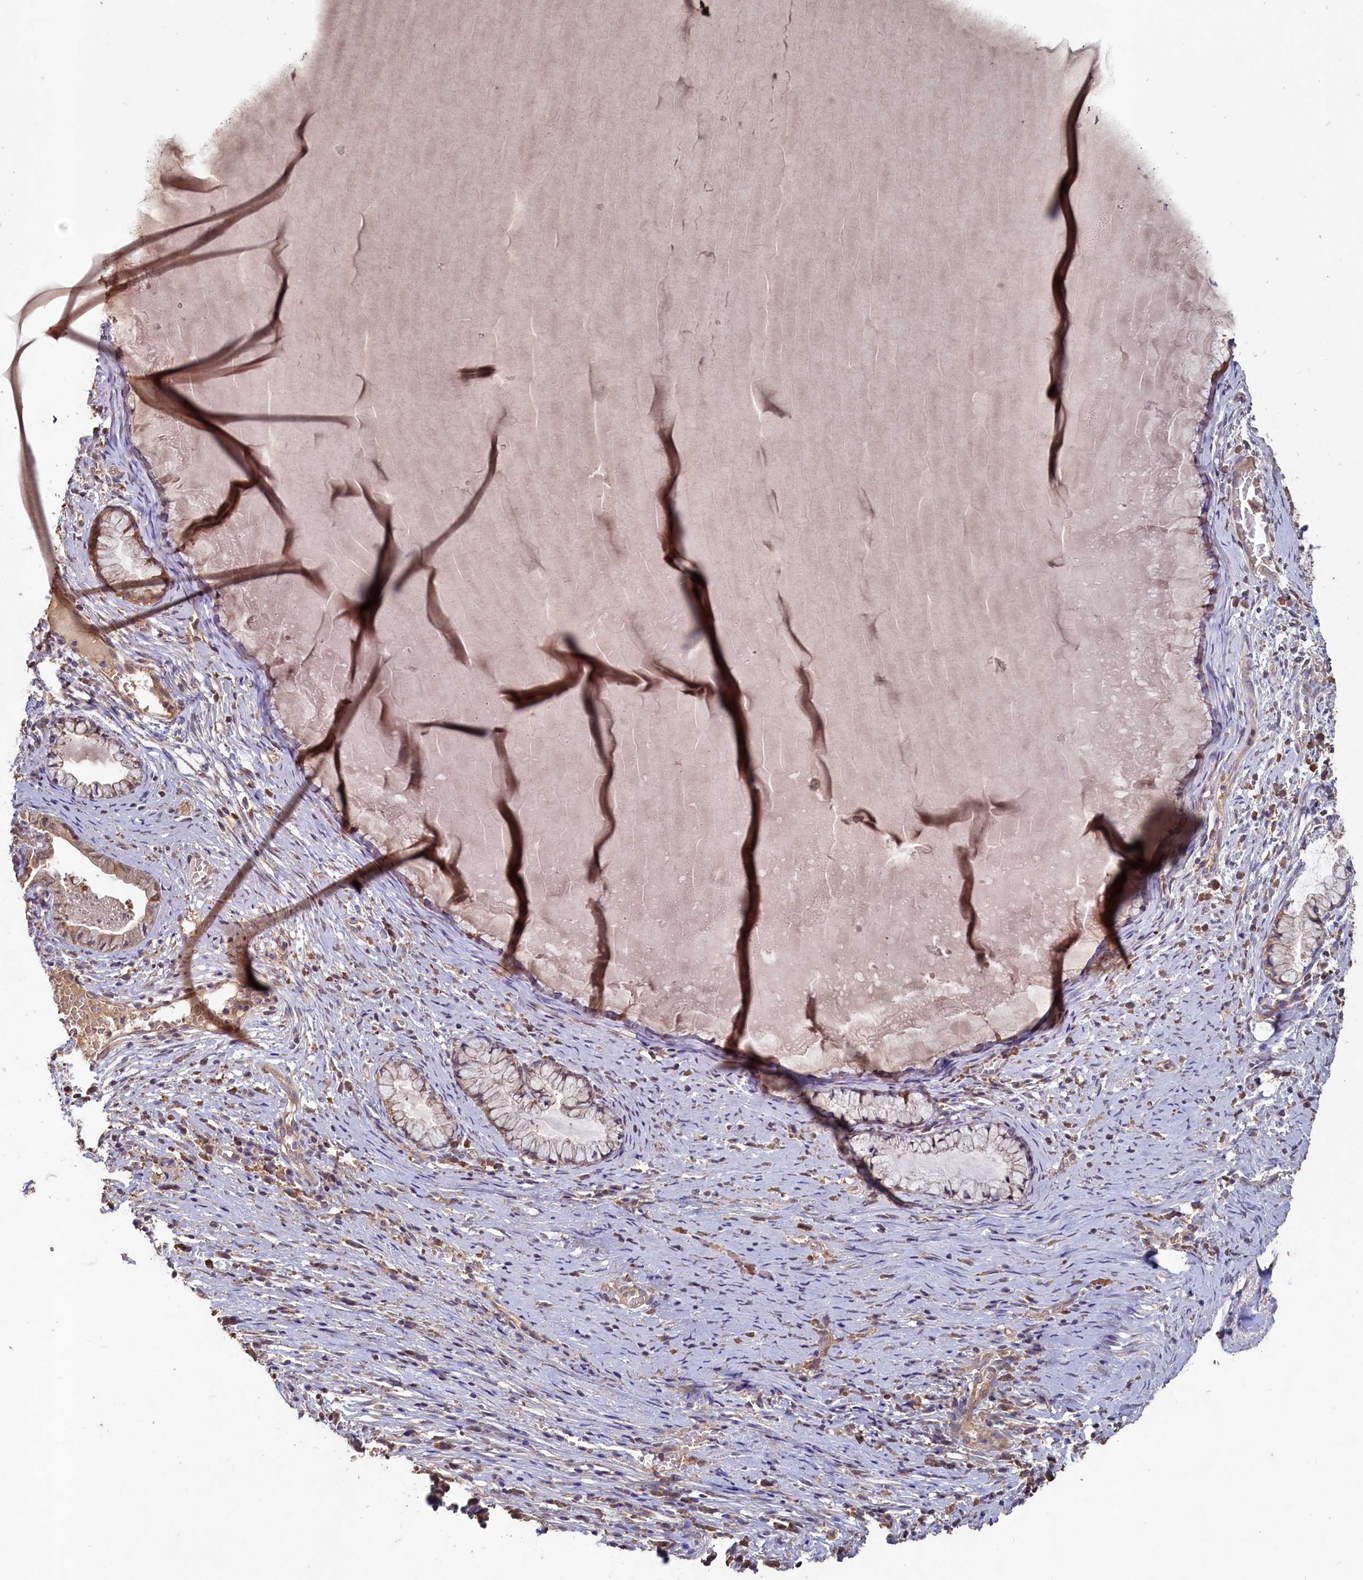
{"staining": {"intensity": "weak", "quantity": ">75%", "location": "cytoplasmic/membranous"}, "tissue": "cervix", "cell_type": "Glandular cells", "image_type": "normal", "snomed": [{"axis": "morphology", "description": "Normal tissue, NOS"}, {"axis": "topography", "description": "Cervix"}], "caption": "IHC of normal human cervix exhibits low levels of weak cytoplasmic/membranous positivity in approximately >75% of glandular cells. (DAB (3,3'-diaminobenzidine) IHC with brightfield microscopy, high magnification).", "gene": "FUNDC1", "patient": {"sex": "female", "age": 42}}